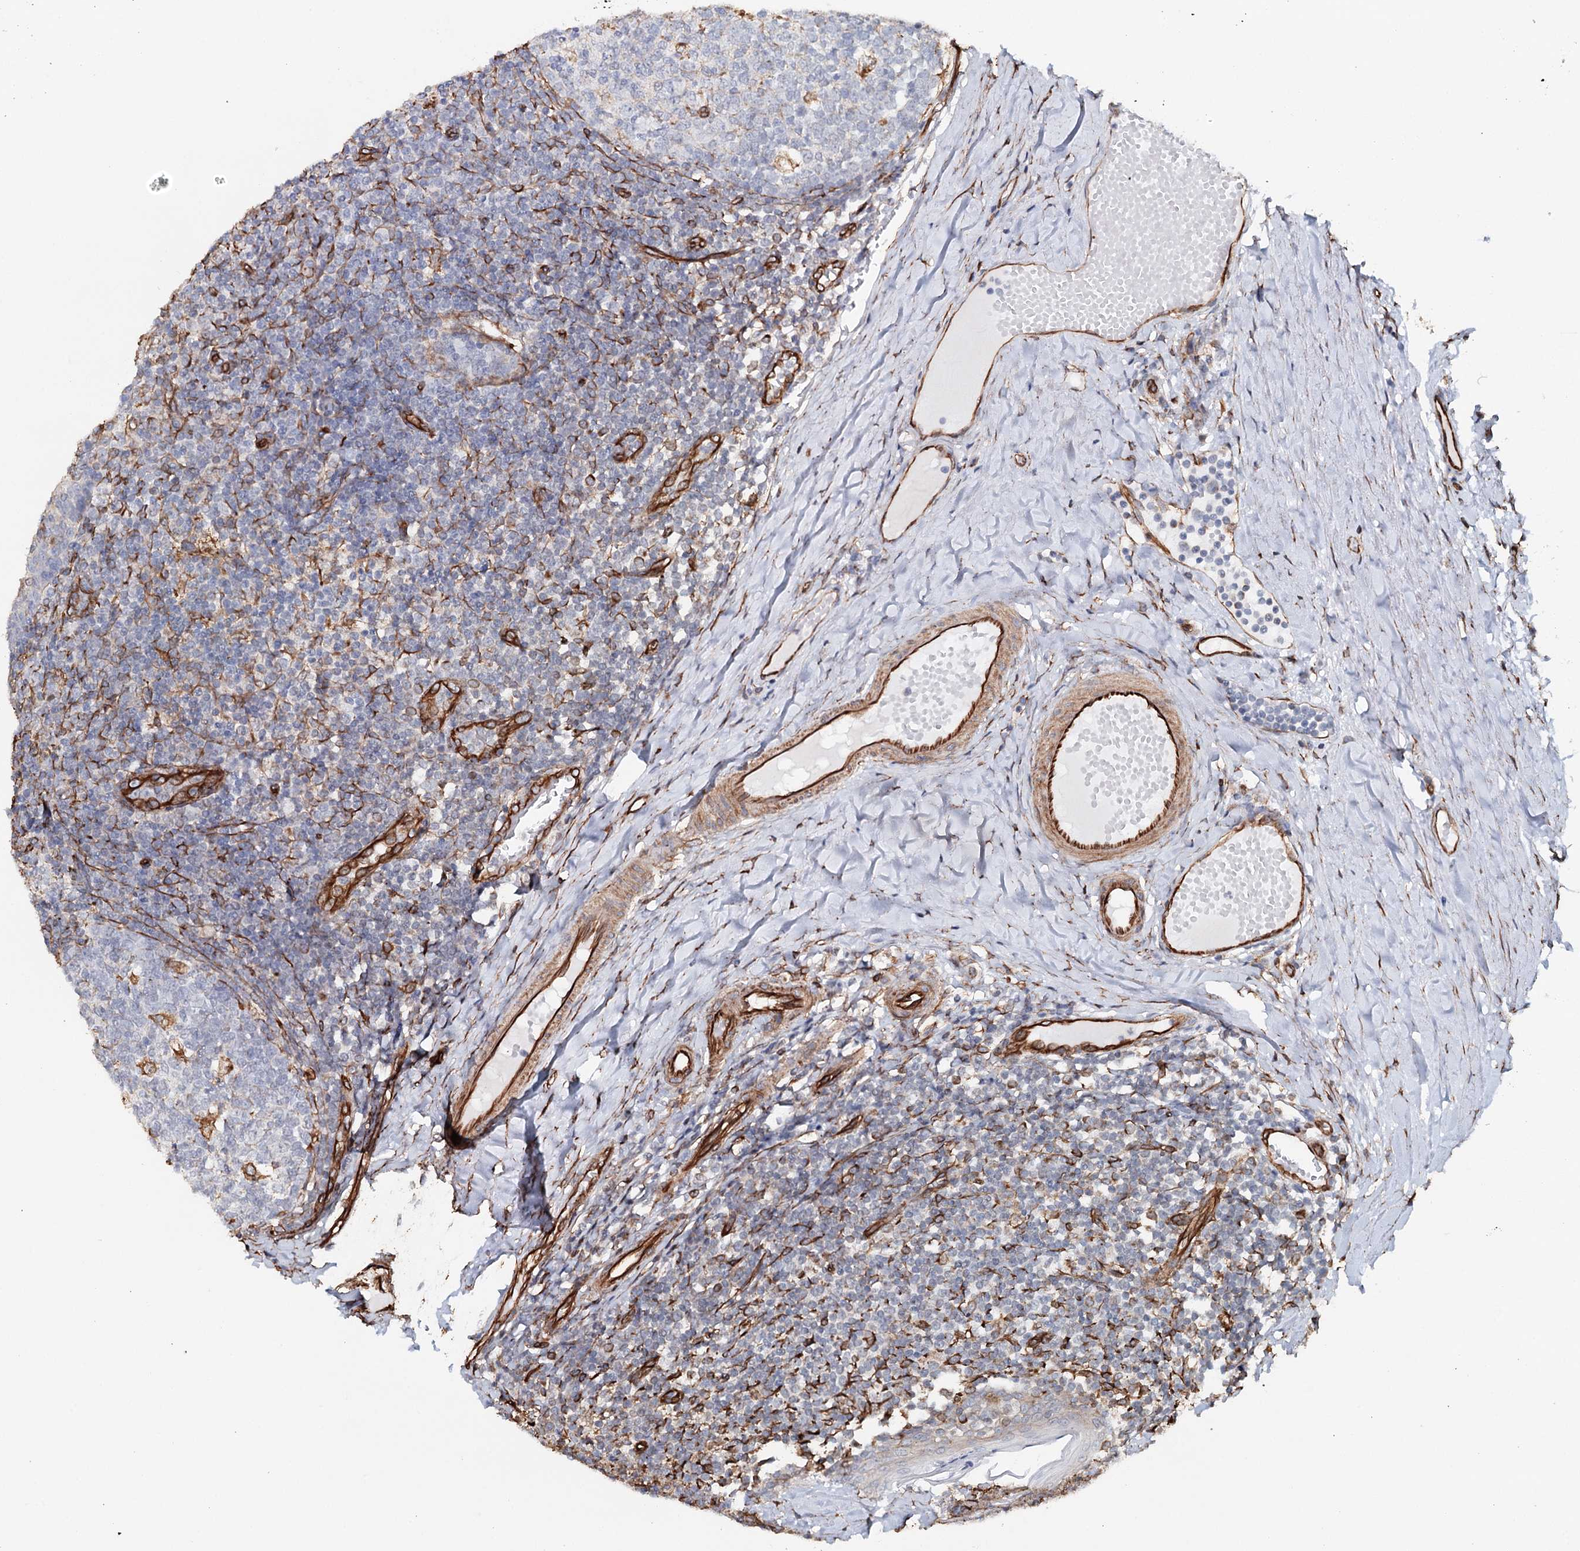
{"staining": {"intensity": "negative", "quantity": "none", "location": "none"}, "tissue": "tonsil", "cell_type": "Germinal center cells", "image_type": "normal", "snomed": [{"axis": "morphology", "description": "Normal tissue, NOS"}, {"axis": "topography", "description": "Tonsil"}], "caption": "Protein analysis of benign tonsil reveals no significant staining in germinal center cells.", "gene": "SYNPO", "patient": {"sex": "female", "age": 19}}